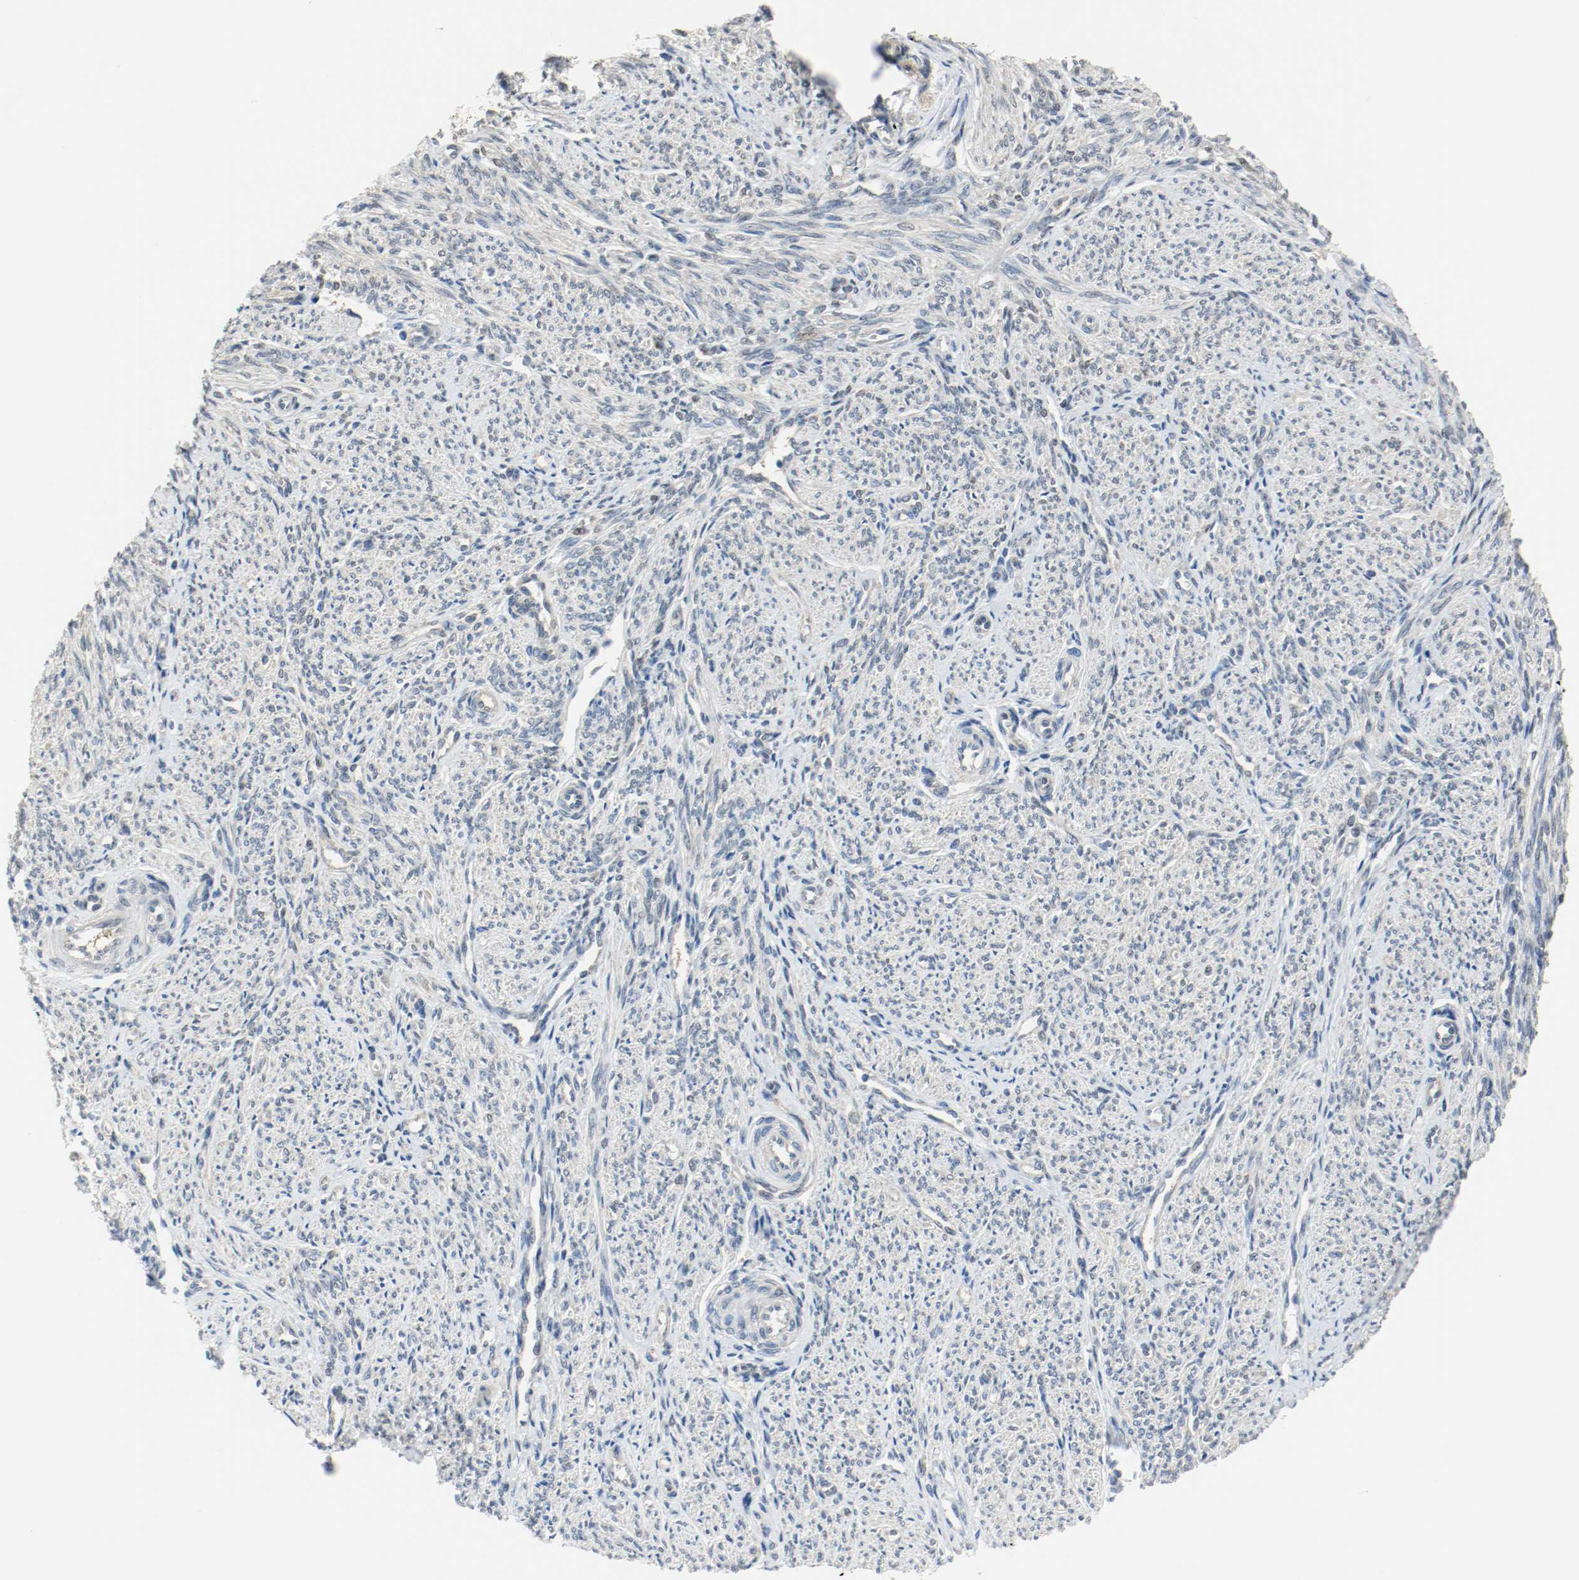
{"staining": {"intensity": "weak", "quantity": "25%-75%", "location": "cytoplasmic/membranous,nuclear"}, "tissue": "smooth muscle", "cell_type": "Smooth muscle cells", "image_type": "normal", "snomed": [{"axis": "morphology", "description": "Normal tissue, NOS"}, {"axis": "topography", "description": "Smooth muscle"}], "caption": "Benign smooth muscle reveals weak cytoplasmic/membranous,nuclear positivity in approximately 25%-75% of smooth muscle cells.", "gene": "PPME1", "patient": {"sex": "female", "age": 65}}